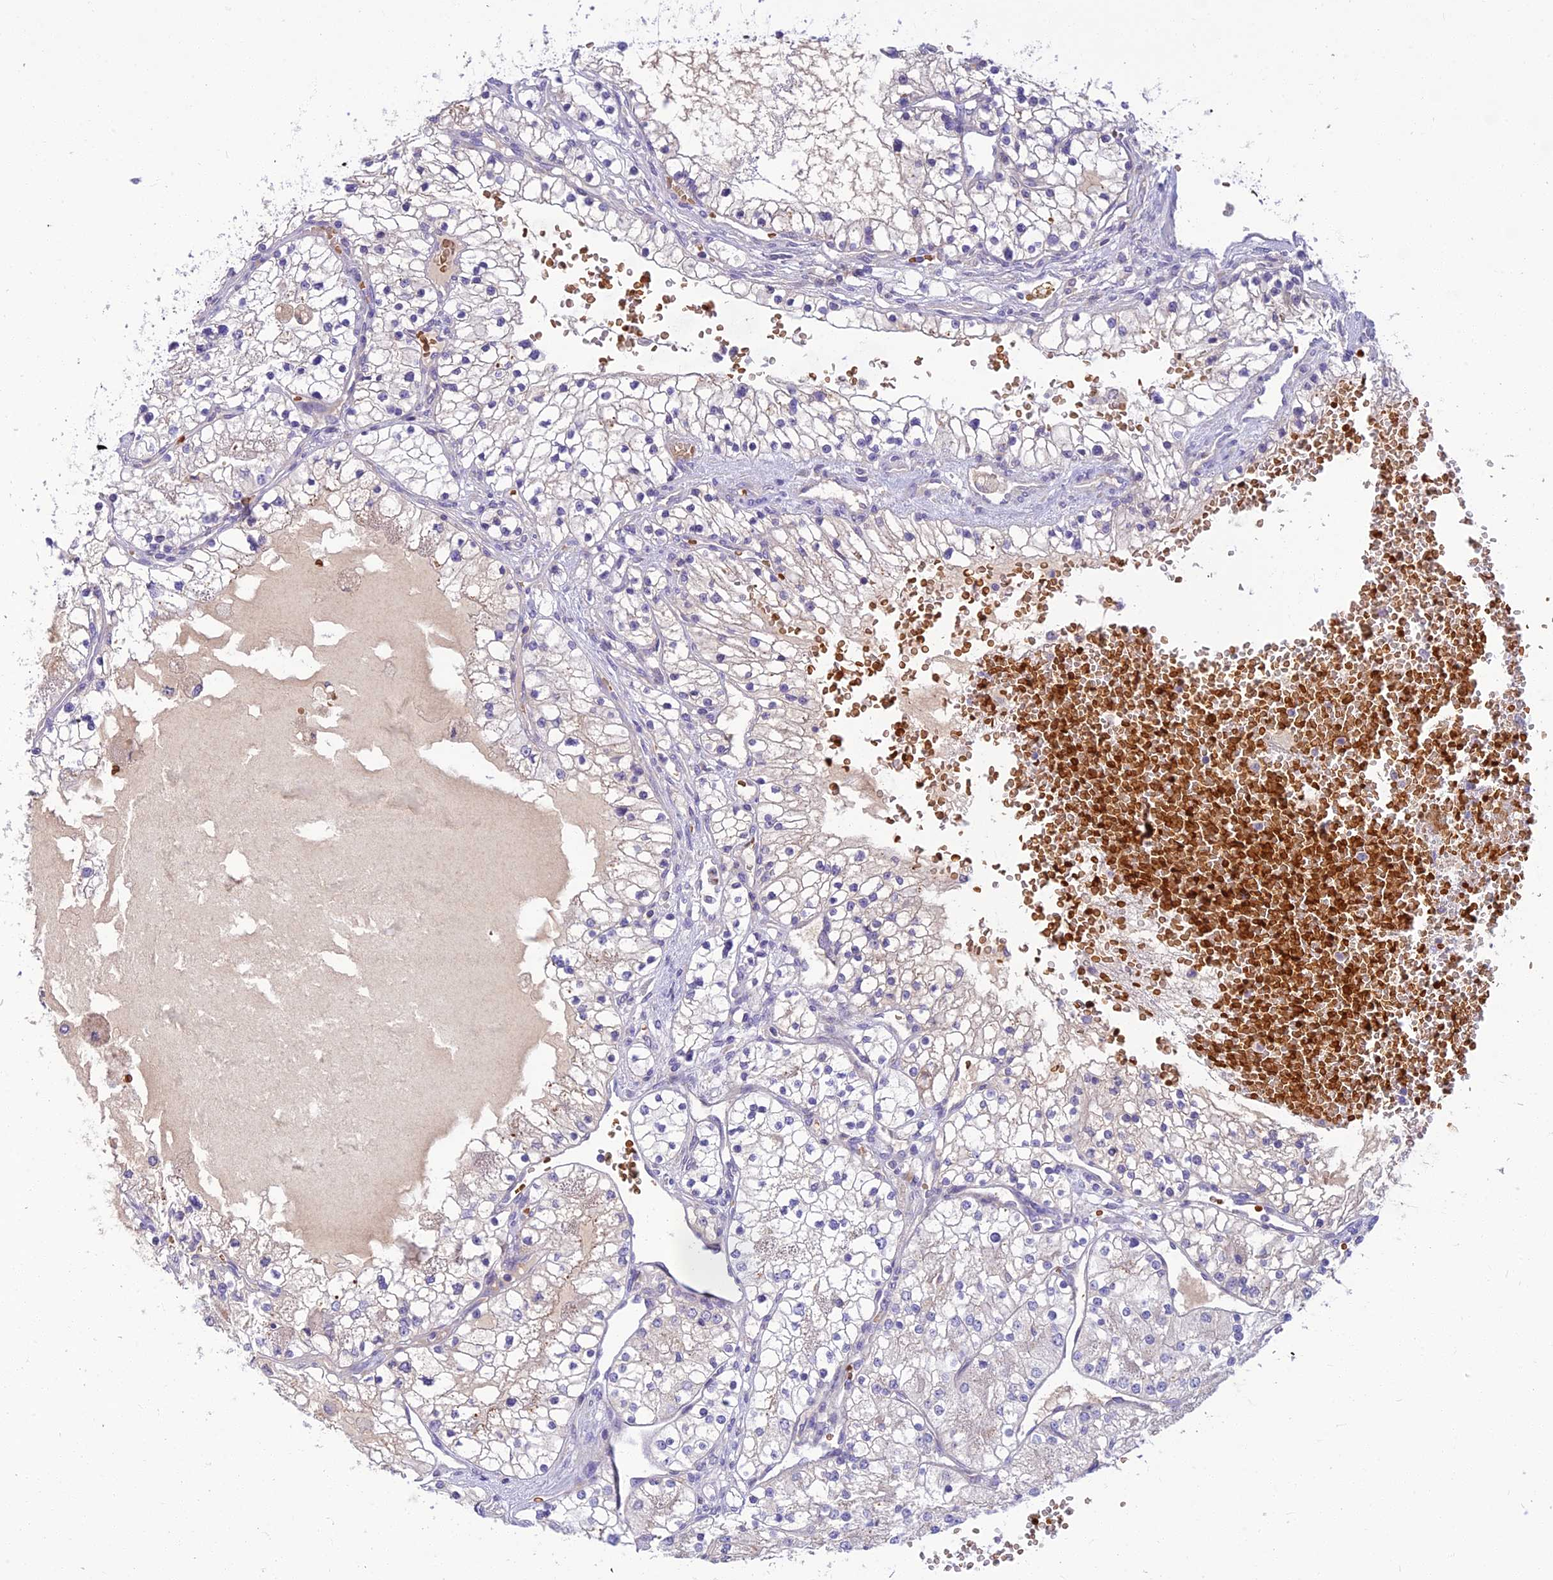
{"staining": {"intensity": "negative", "quantity": "none", "location": "none"}, "tissue": "renal cancer", "cell_type": "Tumor cells", "image_type": "cancer", "snomed": [{"axis": "morphology", "description": "Normal tissue, NOS"}, {"axis": "morphology", "description": "Adenocarcinoma, NOS"}, {"axis": "topography", "description": "Kidney"}], "caption": "The immunohistochemistry (IHC) photomicrograph has no significant staining in tumor cells of renal adenocarcinoma tissue.", "gene": "CLIP4", "patient": {"sex": "male", "age": 68}}